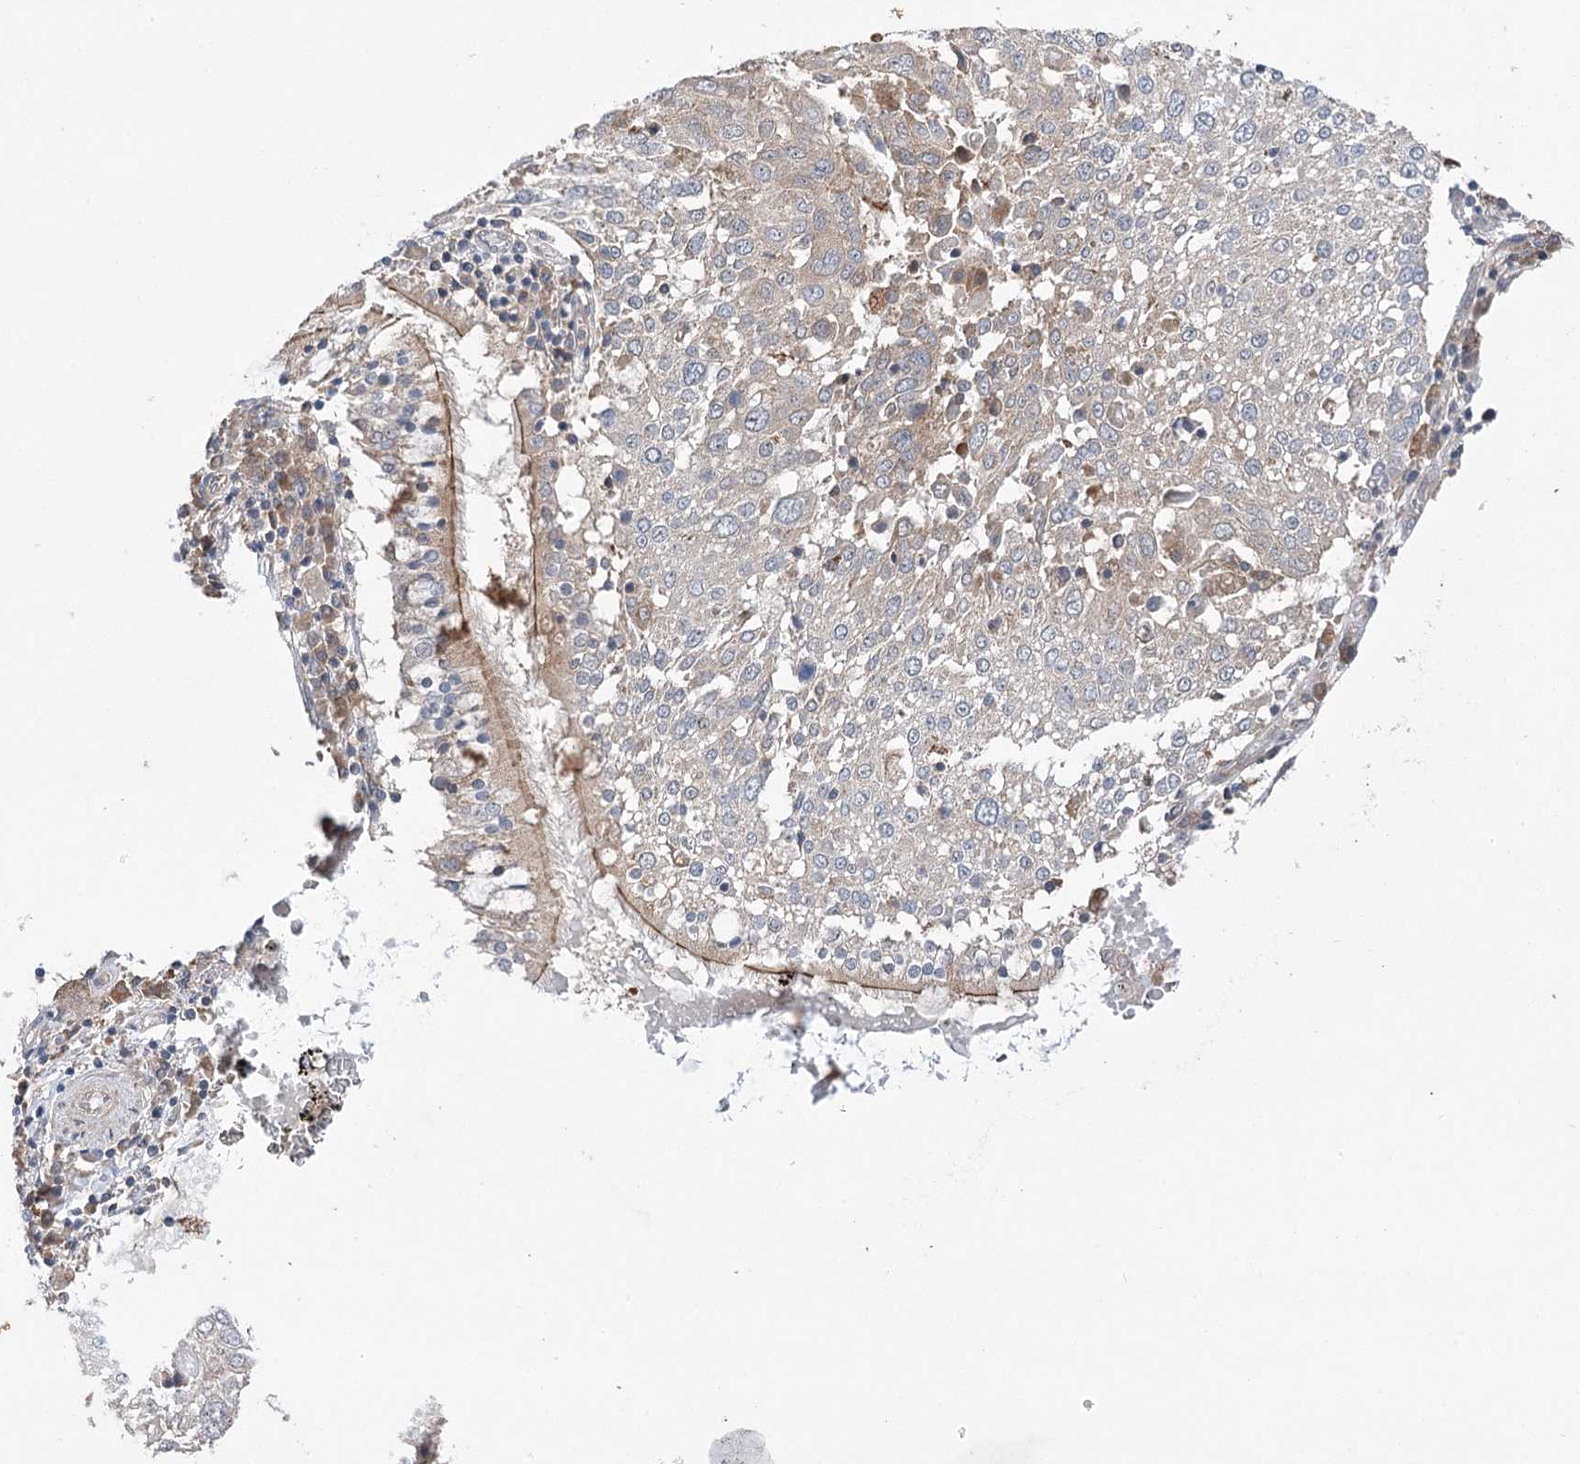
{"staining": {"intensity": "negative", "quantity": "none", "location": "none"}, "tissue": "lung cancer", "cell_type": "Tumor cells", "image_type": "cancer", "snomed": [{"axis": "morphology", "description": "Squamous cell carcinoma, NOS"}, {"axis": "topography", "description": "Lung"}], "caption": "DAB (3,3'-diaminobenzidine) immunohistochemical staining of human squamous cell carcinoma (lung) shows no significant positivity in tumor cells.", "gene": "VPS37B", "patient": {"sex": "male", "age": 65}}